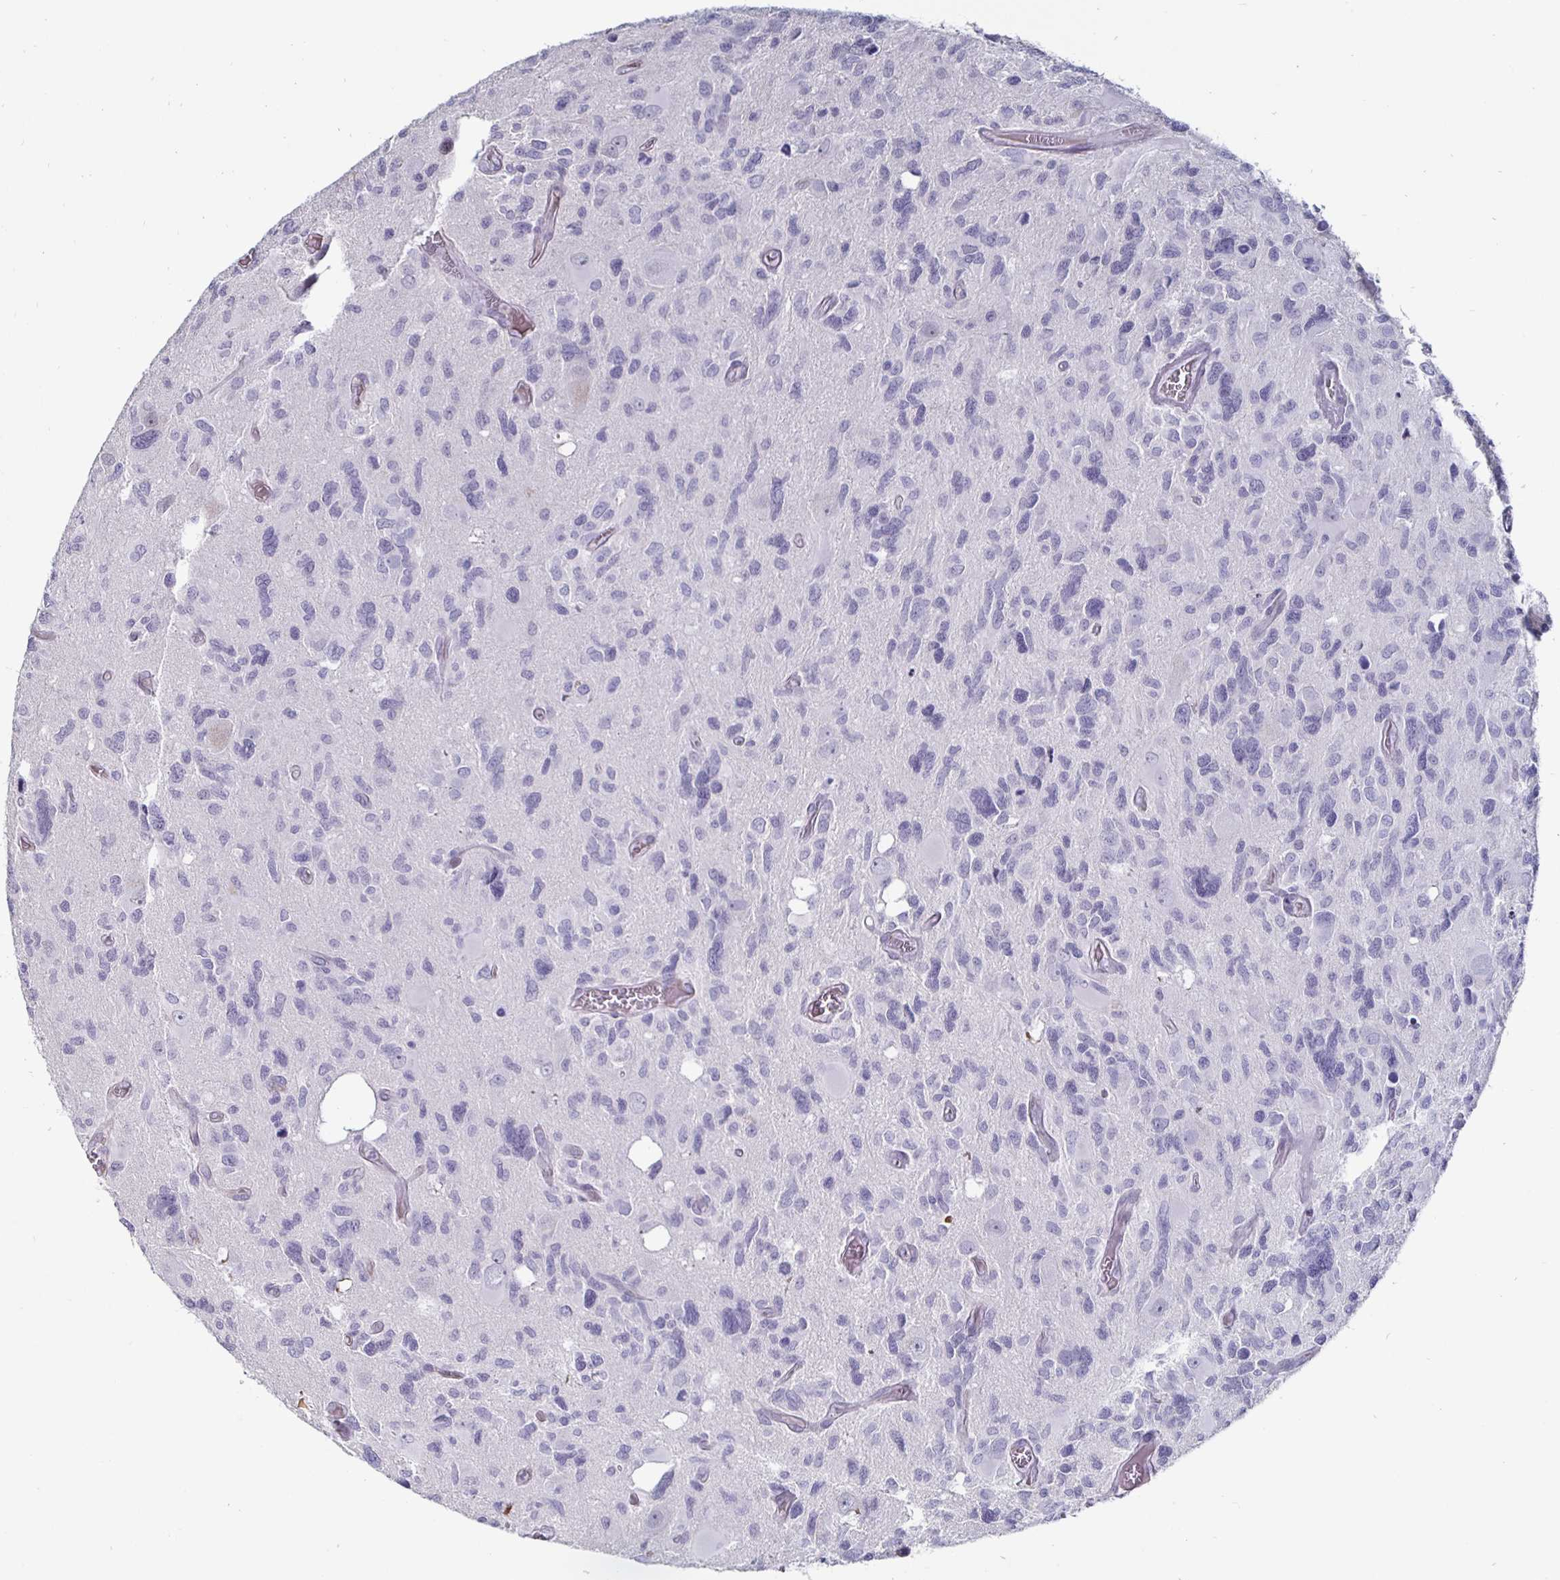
{"staining": {"intensity": "negative", "quantity": "none", "location": "none"}, "tissue": "glioma", "cell_type": "Tumor cells", "image_type": "cancer", "snomed": [{"axis": "morphology", "description": "Glioma, malignant, High grade"}, {"axis": "topography", "description": "Brain"}], "caption": "A high-resolution histopathology image shows immunohistochemistry staining of glioma, which displays no significant expression in tumor cells.", "gene": "OOSP2", "patient": {"sex": "male", "age": 49}}